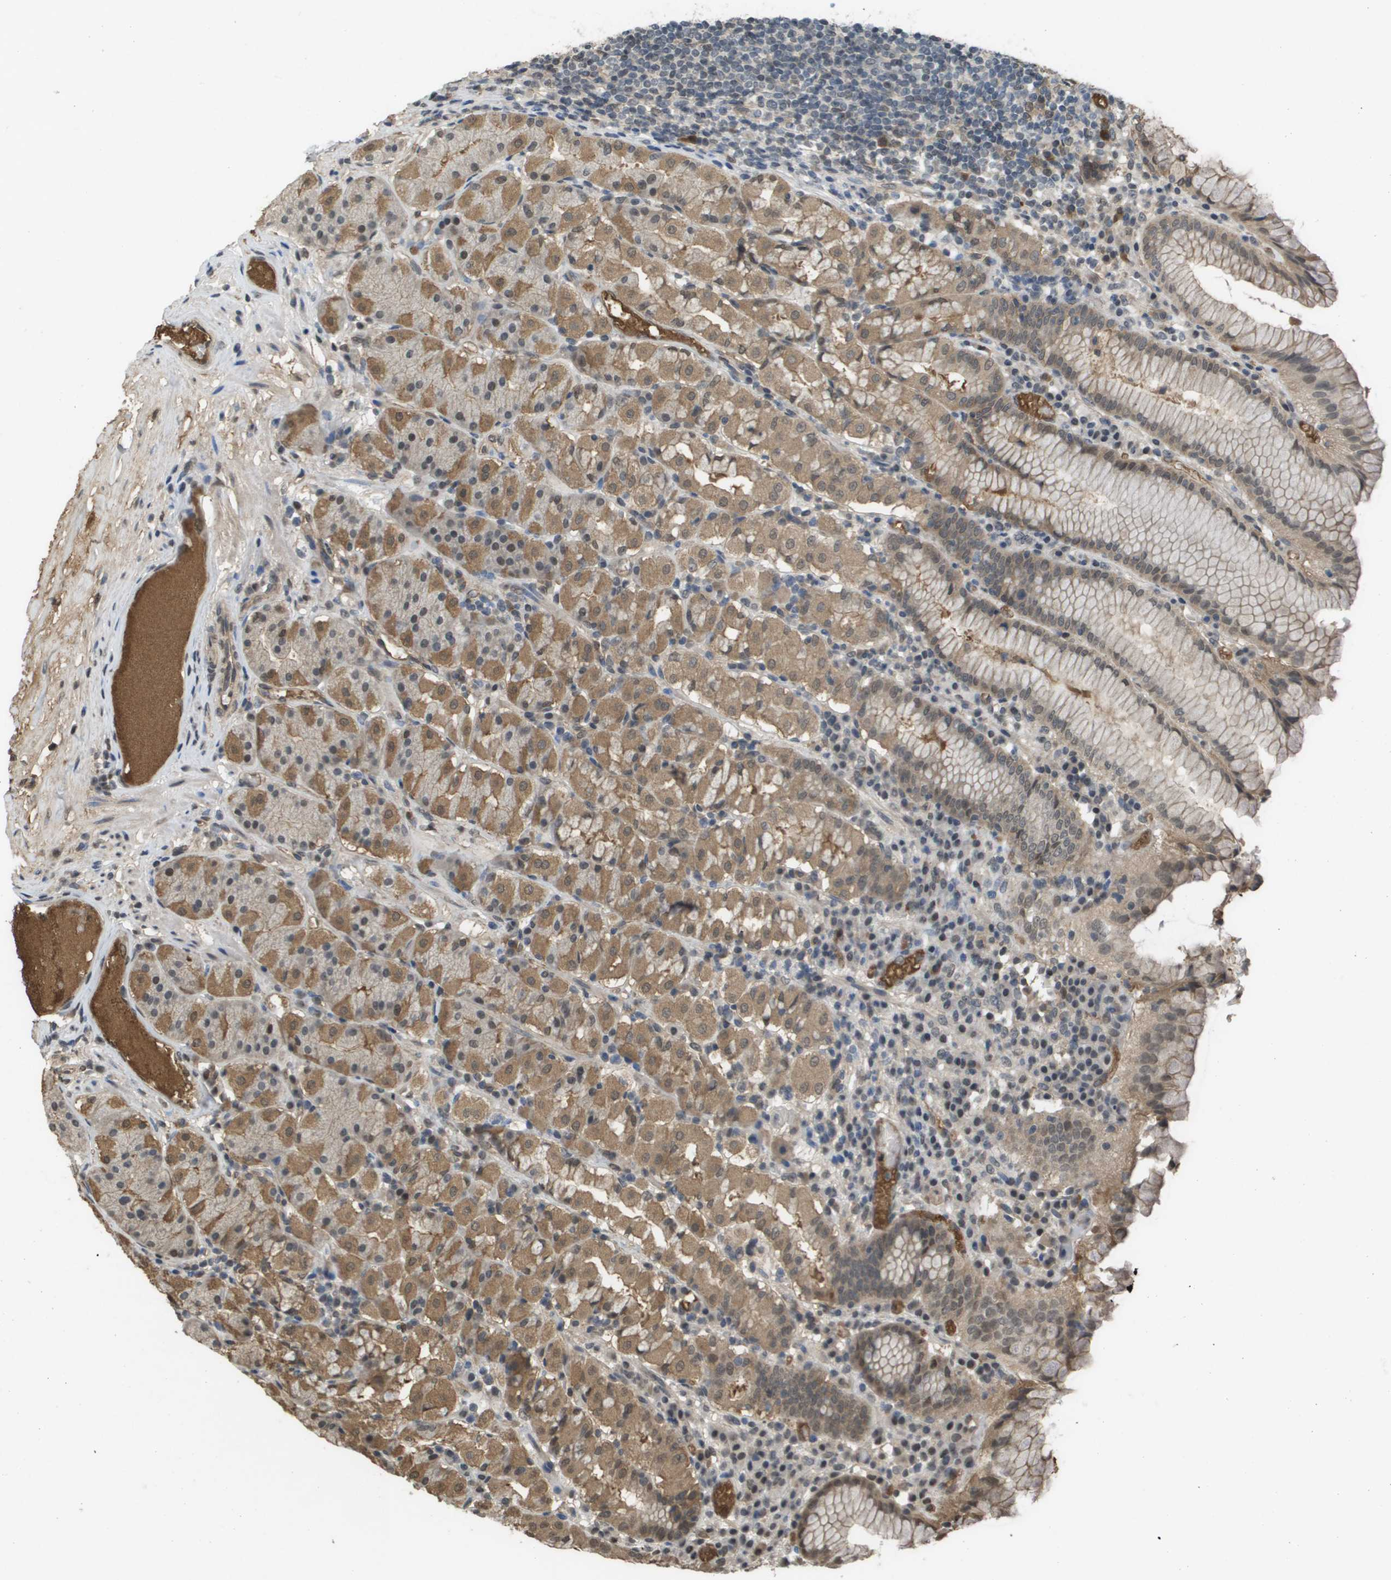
{"staining": {"intensity": "moderate", "quantity": ">75%", "location": "cytoplasmic/membranous,nuclear"}, "tissue": "stomach", "cell_type": "Glandular cells", "image_type": "normal", "snomed": [{"axis": "morphology", "description": "Normal tissue, NOS"}, {"axis": "topography", "description": "Stomach"}, {"axis": "topography", "description": "Stomach, lower"}], "caption": "Human stomach stained with a brown dye demonstrates moderate cytoplasmic/membranous,nuclear positive positivity in about >75% of glandular cells.", "gene": "NDRG2", "patient": {"sex": "female", "age": 56}}